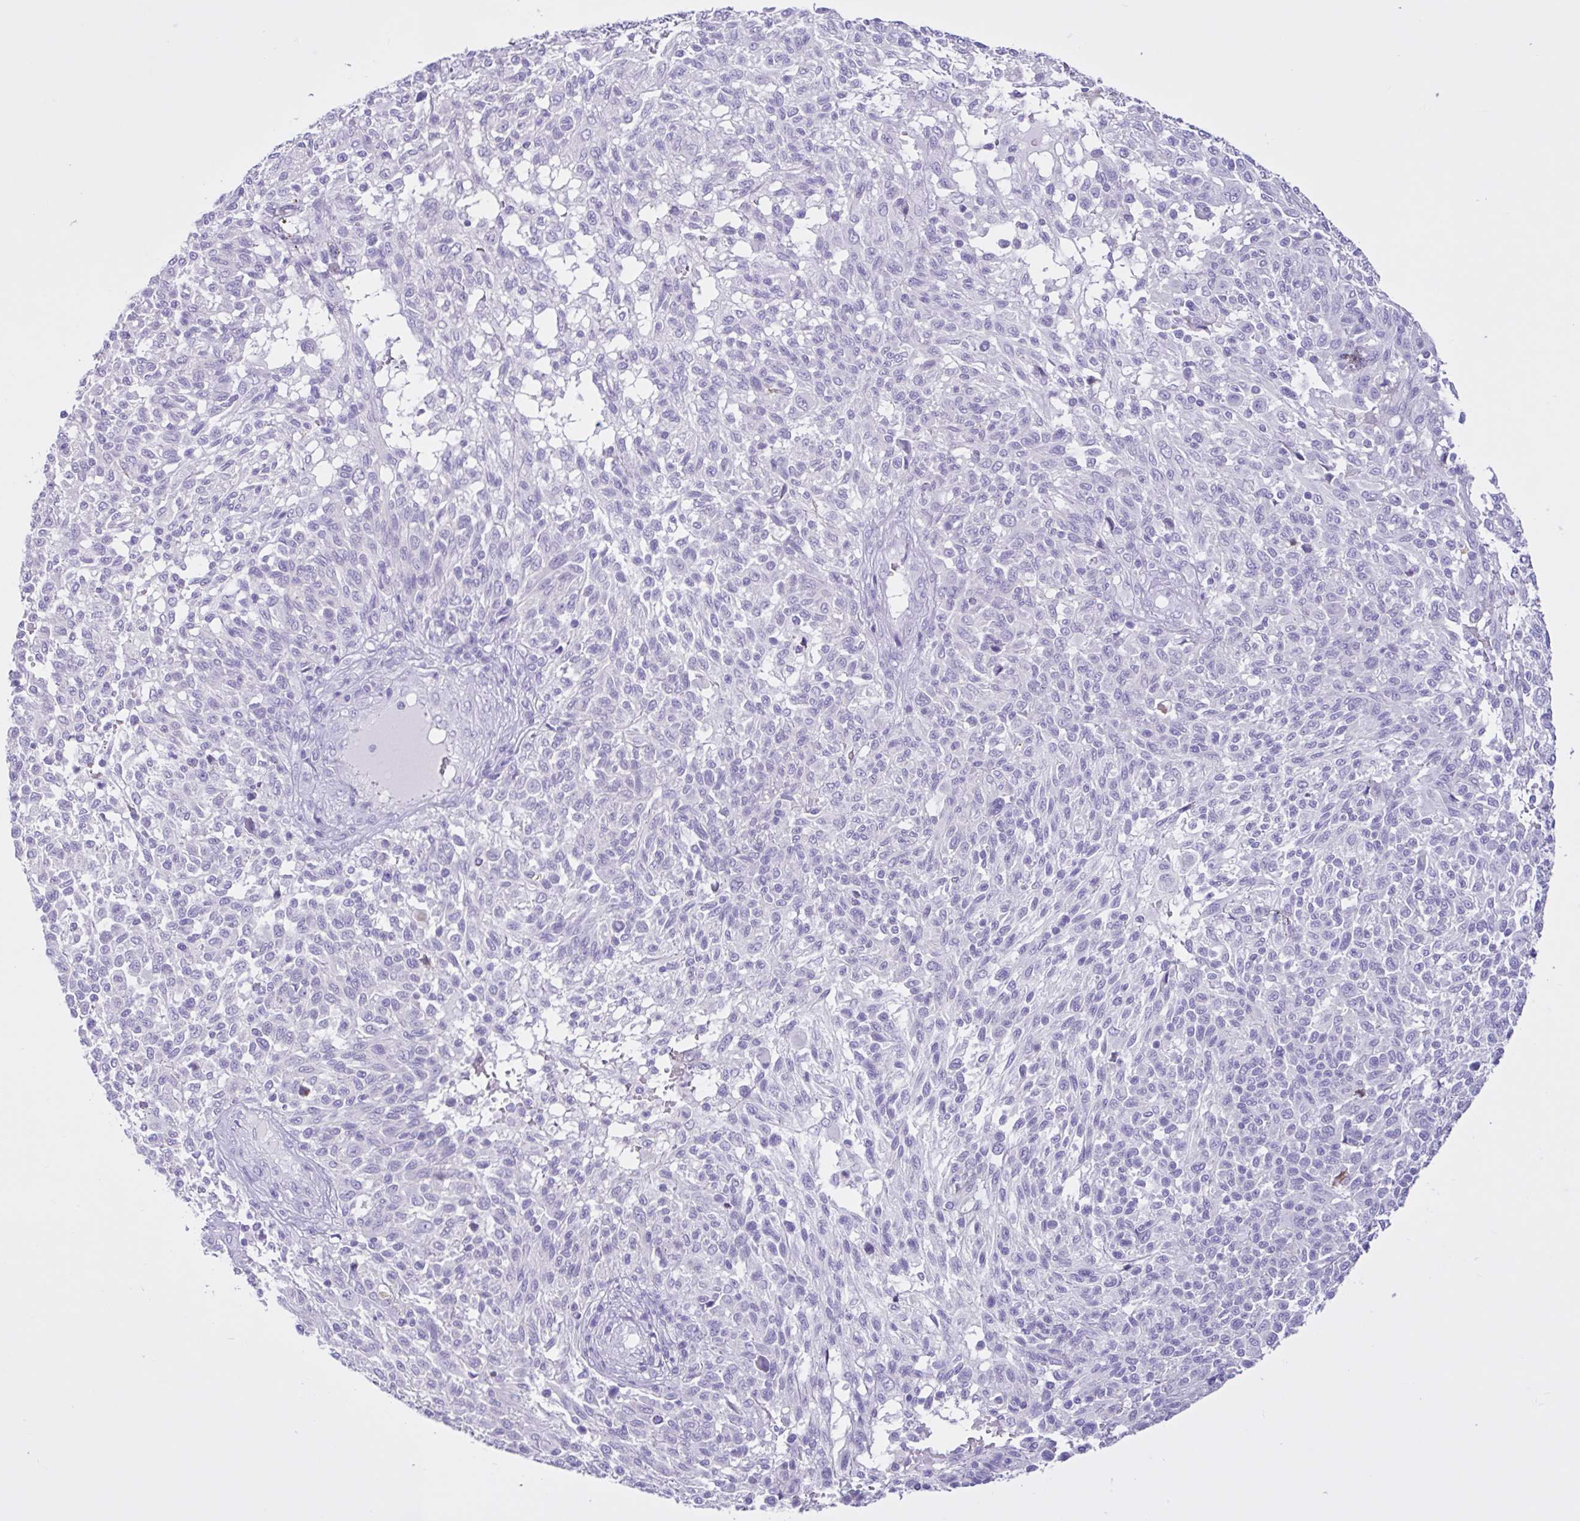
{"staining": {"intensity": "negative", "quantity": "none", "location": "none"}, "tissue": "melanoma", "cell_type": "Tumor cells", "image_type": "cancer", "snomed": [{"axis": "morphology", "description": "Malignant melanoma, NOS"}, {"axis": "topography", "description": "Skin"}], "caption": "This is an immunohistochemistry micrograph of melanoma. There is no positivity in tumor cells.", "gene": "CYP19A1", "patient": {"sex": "male", "age": 66}}